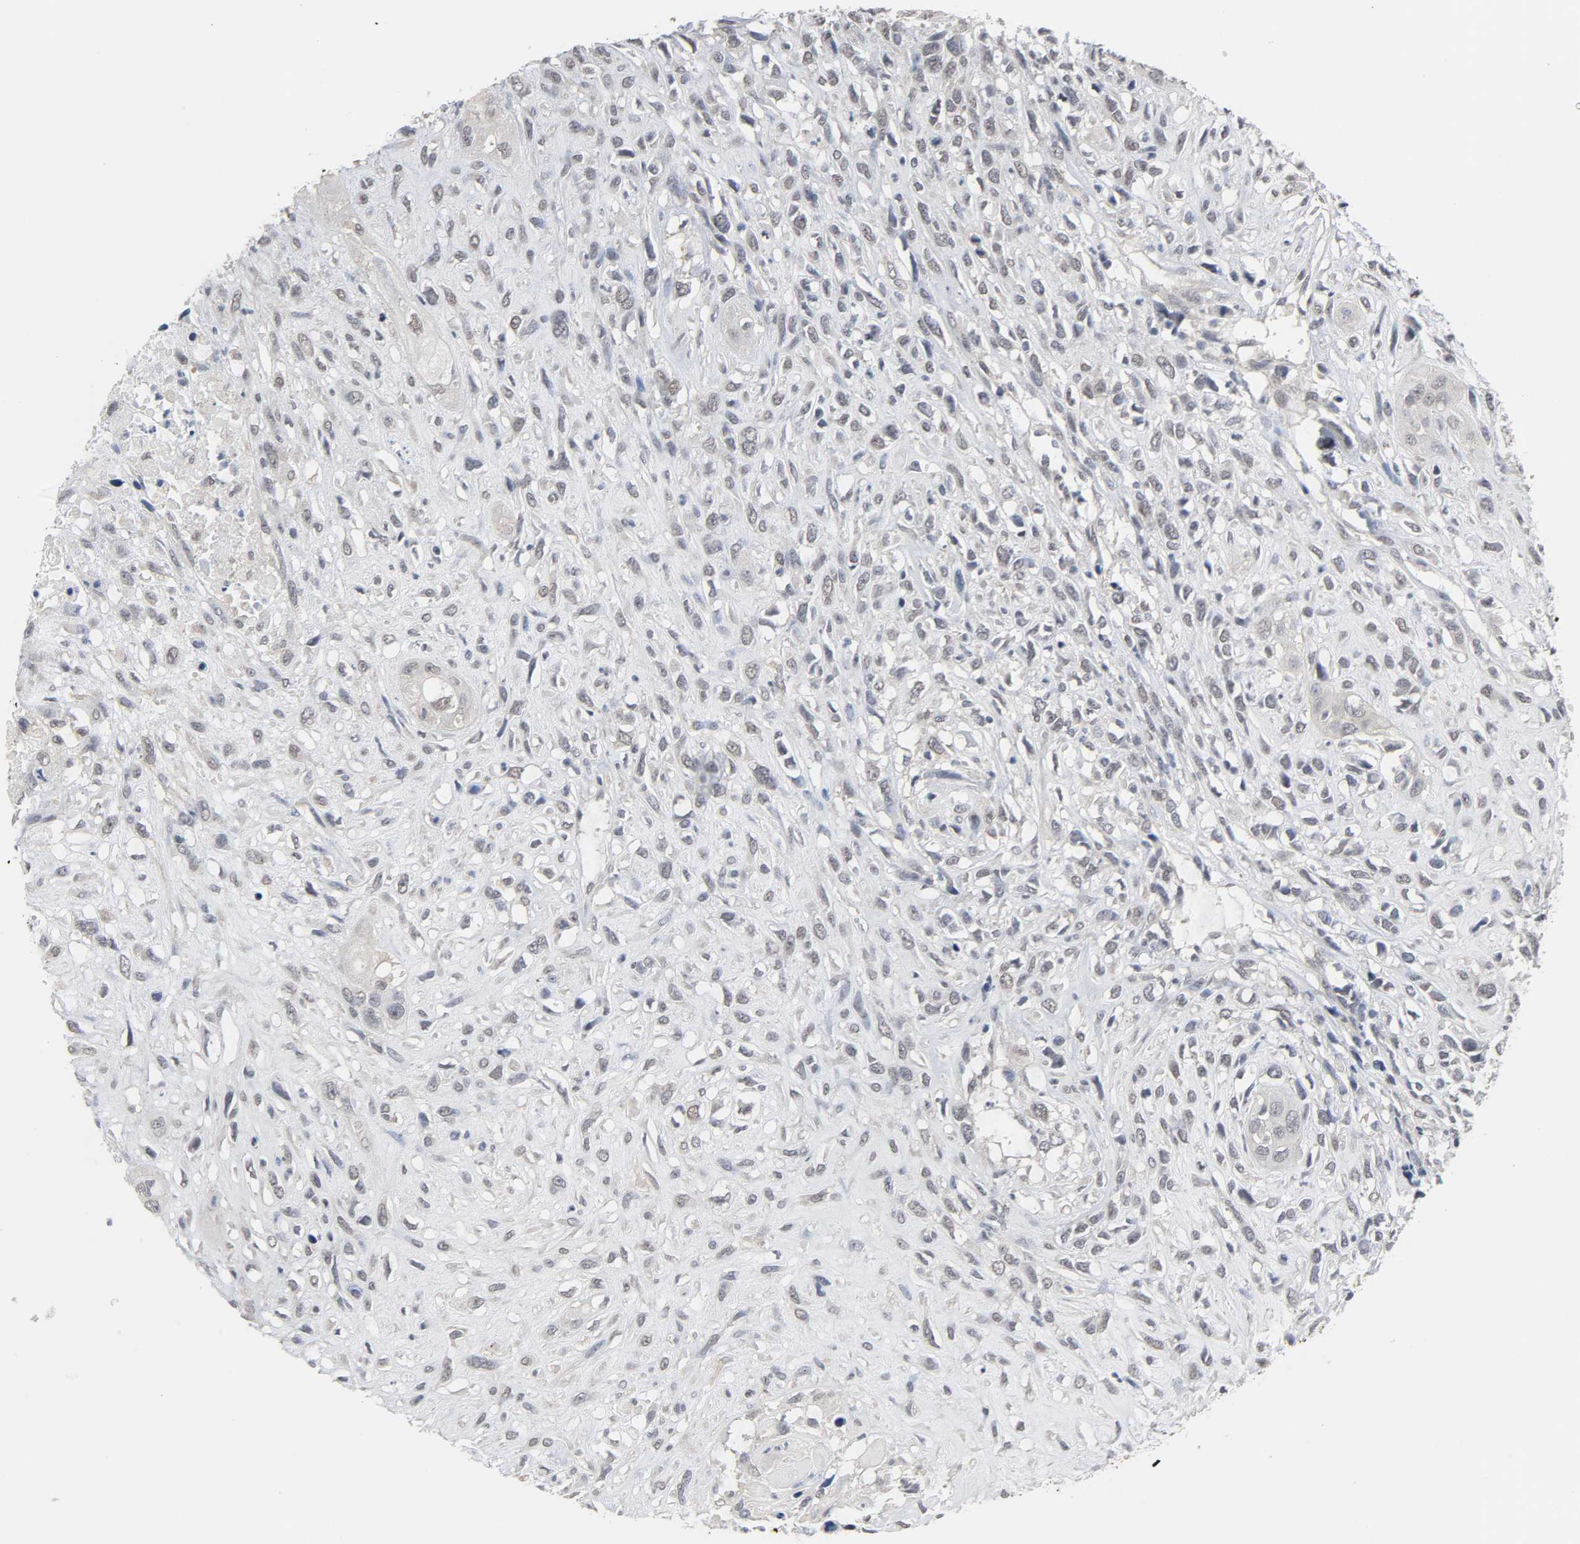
{"staining": {"intensity": "negative", "quantity": "none", "location": "none"}, "tissue": "head and neck cancer", "cell_type": "Tumor cells", "image_type": "cancer", "snomed": [{"axis": "morphology", "description": "Necrosis, NOS"}, {"axis": "morphology", "description": "Neoplasm, malignant, NOS"}, {"axis": "topography", "description": "Salivary gland"}, {"axis": "topography", "description": "Head-Neck"}], "caption": "Micrograph shows no significant protein staining in tumor cells of head and neck neoplasm (malignant). Brightfield microscopy of immunohistochemistry (IHC) stained with DAB (3,3'-diaminobenzidine) (brown) and hematoxylin (blue), captured at high magnification.", "gene": "ACSS2", "patient": {"sex": "male", "age": 43}}